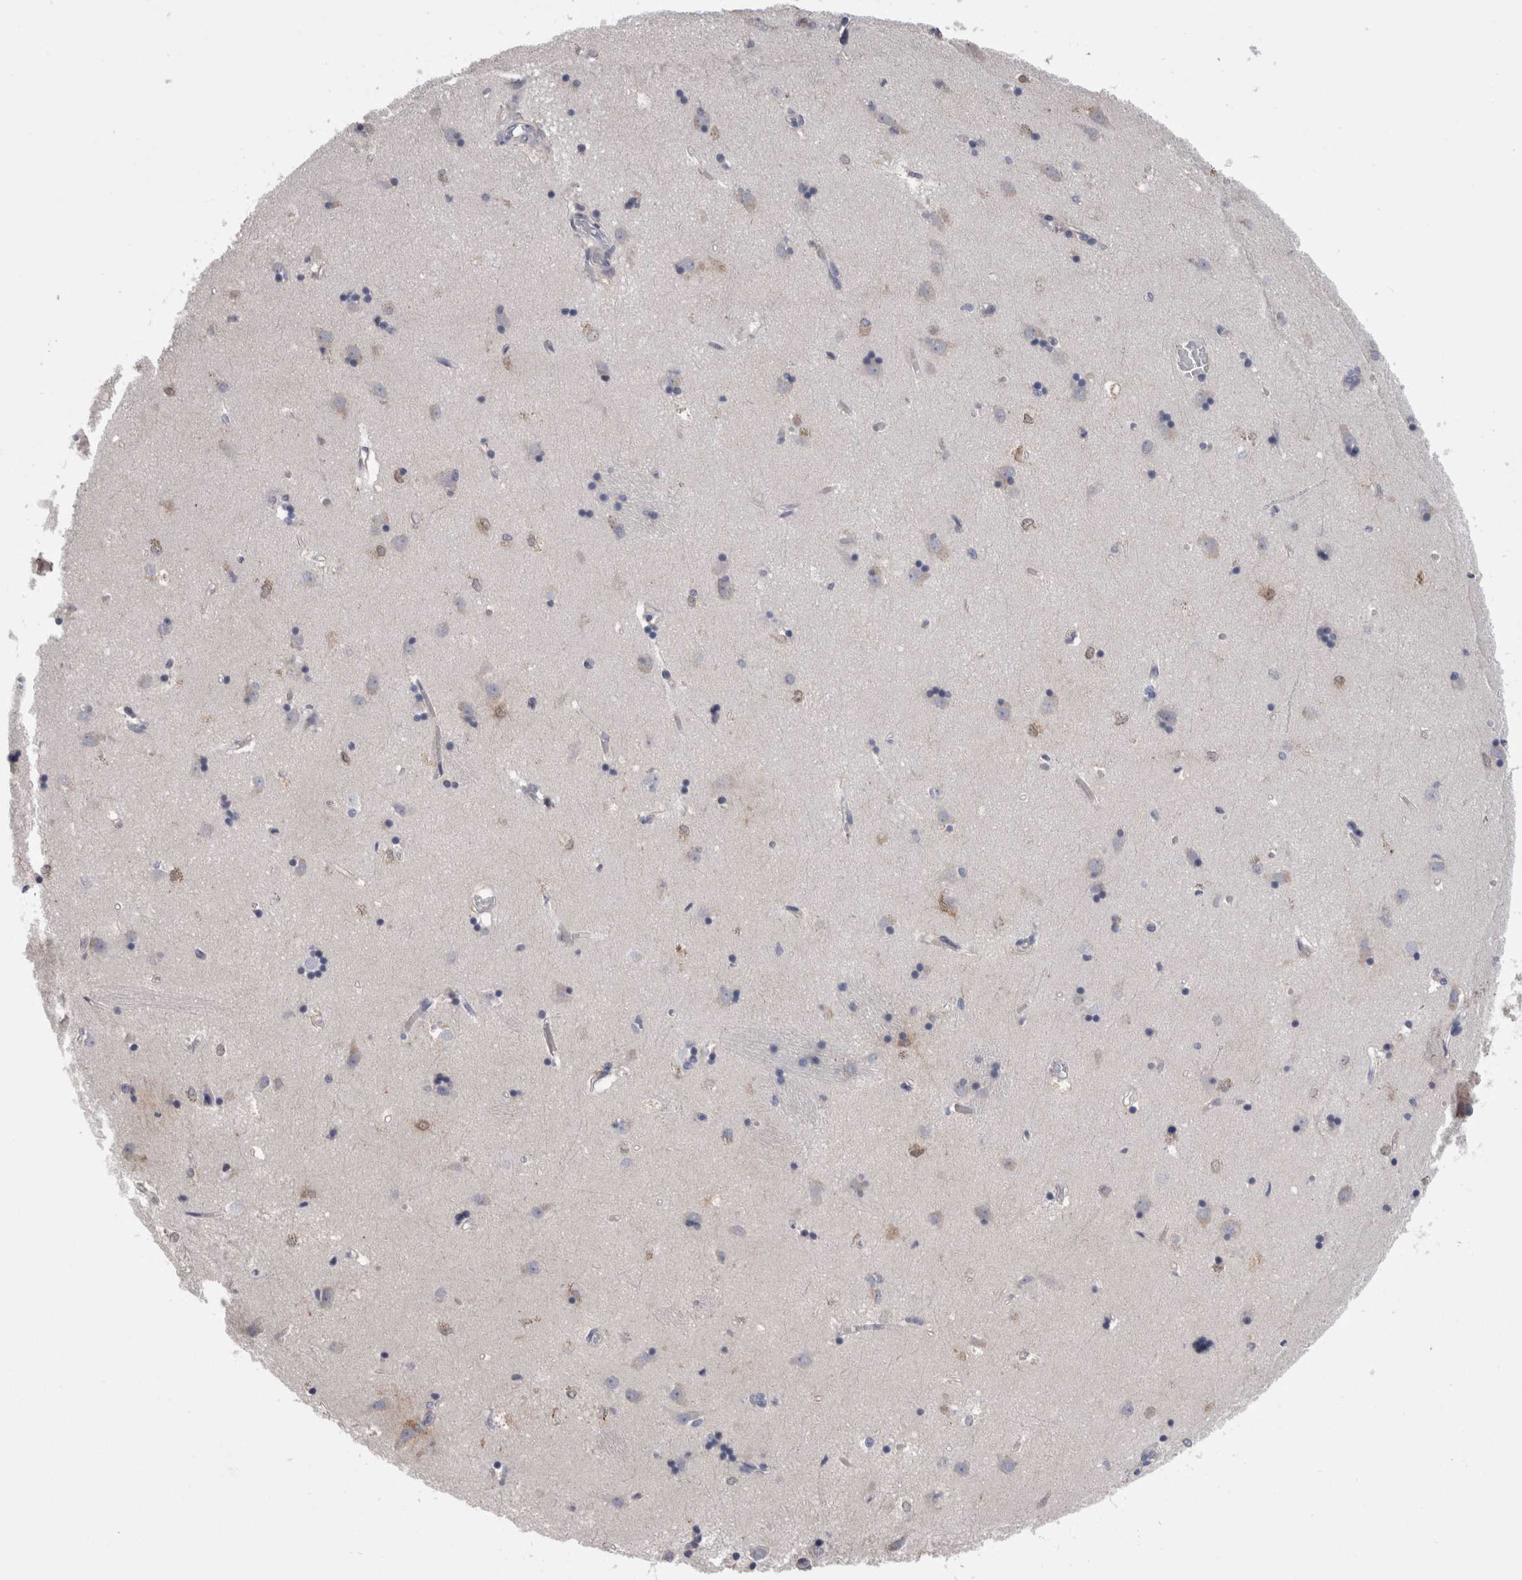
{"staining": {"intensity": "weak", "quantity": "<25%", "location": "cytoplasmic/membranous"}, "tissue": "caudate", "cell_type": "Glial cells", "image_type": "normal", "snomed": [{"axis": "morphology", "description": "Normal tissue, NOS"}, {"axis": "topography", "description": "Lateral ventricle wall"}], "caption": "This is a image of immunohistochemistry (IHC) staining of normal caudate, which shows no staining in glial cells. (DAB immunohistochemistry (IHC), high magnification).", "gene": "DCTN6", "patient": {"sex": "male", "age": 45}}